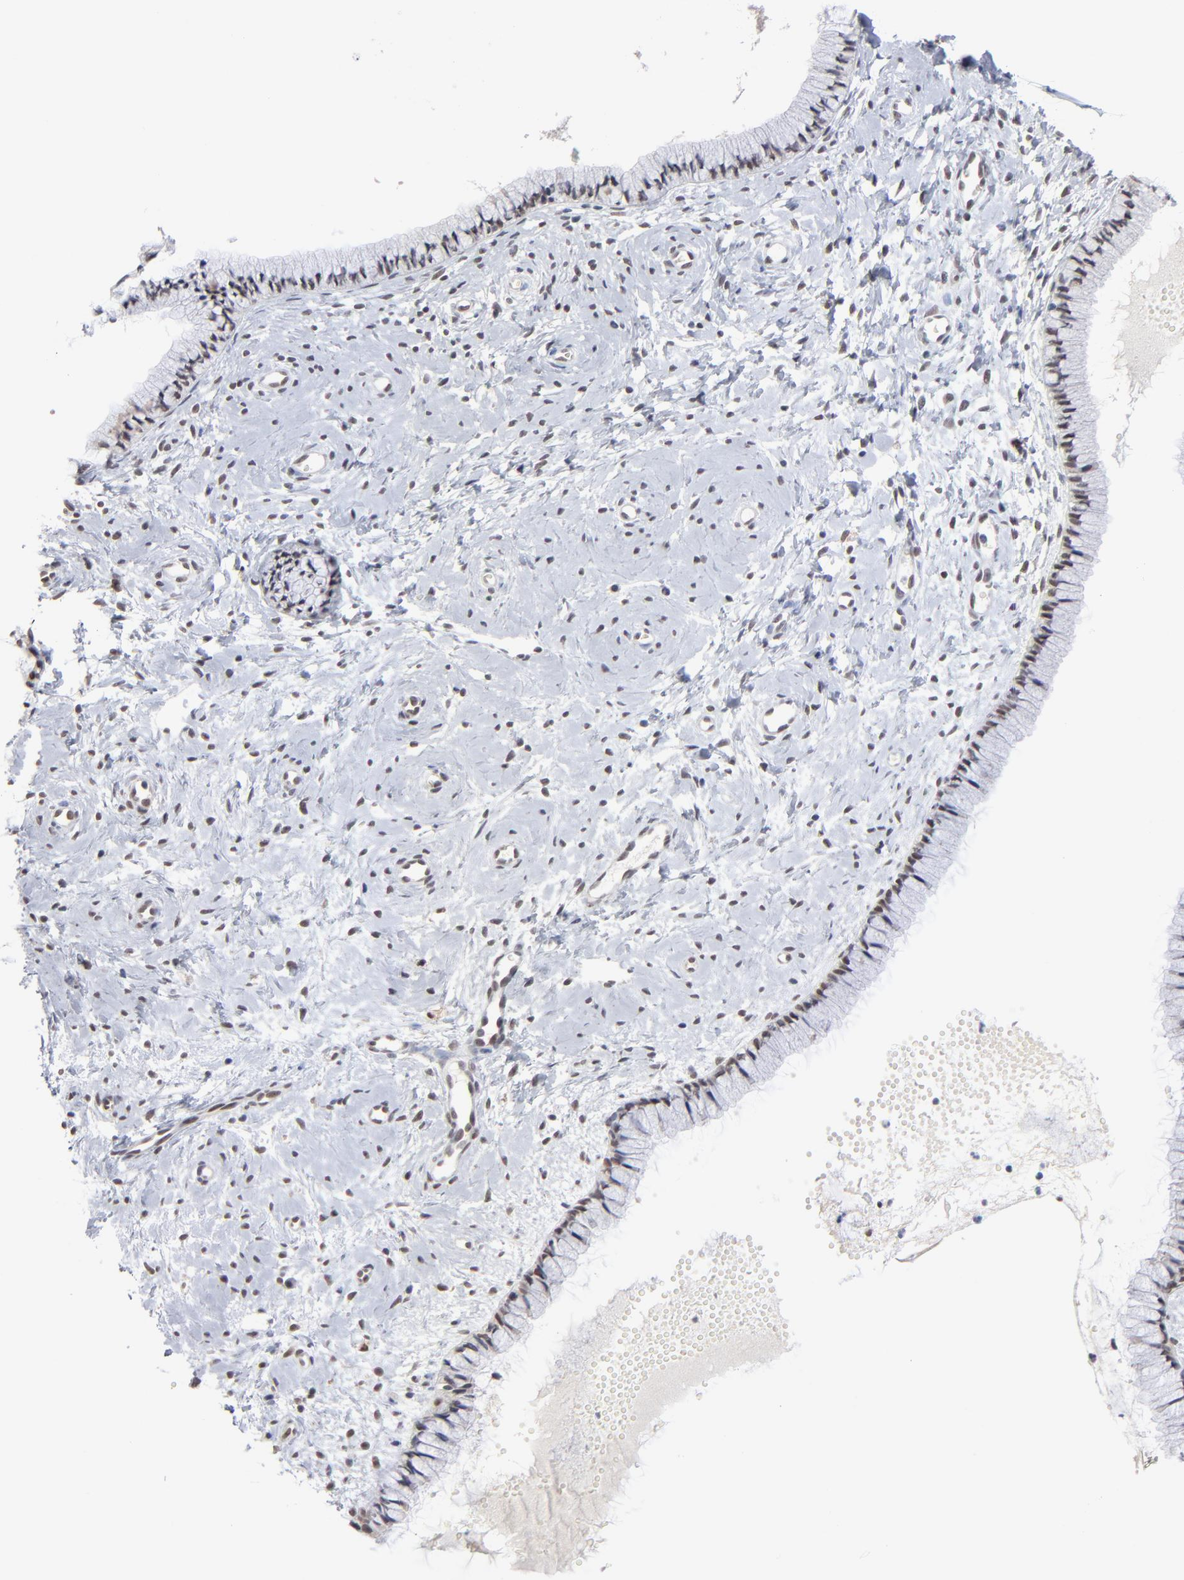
{"staining": {"intensity": "weak", "quantity": ">75%", "location": "nuclear"}, "tissue": "cervix", "cell_type": "Glandular cells", "image_type": "normal", "snomed": [{"axis": "morphology", "description": "Normal tissue, NOS"}, {"axis": "topography", "description": "Cervix"}], "caption": "An immunohistochemistry (IHC) image of unremarkable tissue is shown. Protein staining in brown shows weak nuclear positivity in cervix within glandular cells.", "gene": "MBIP", "patient": {"sex": "female", "age": 46}}